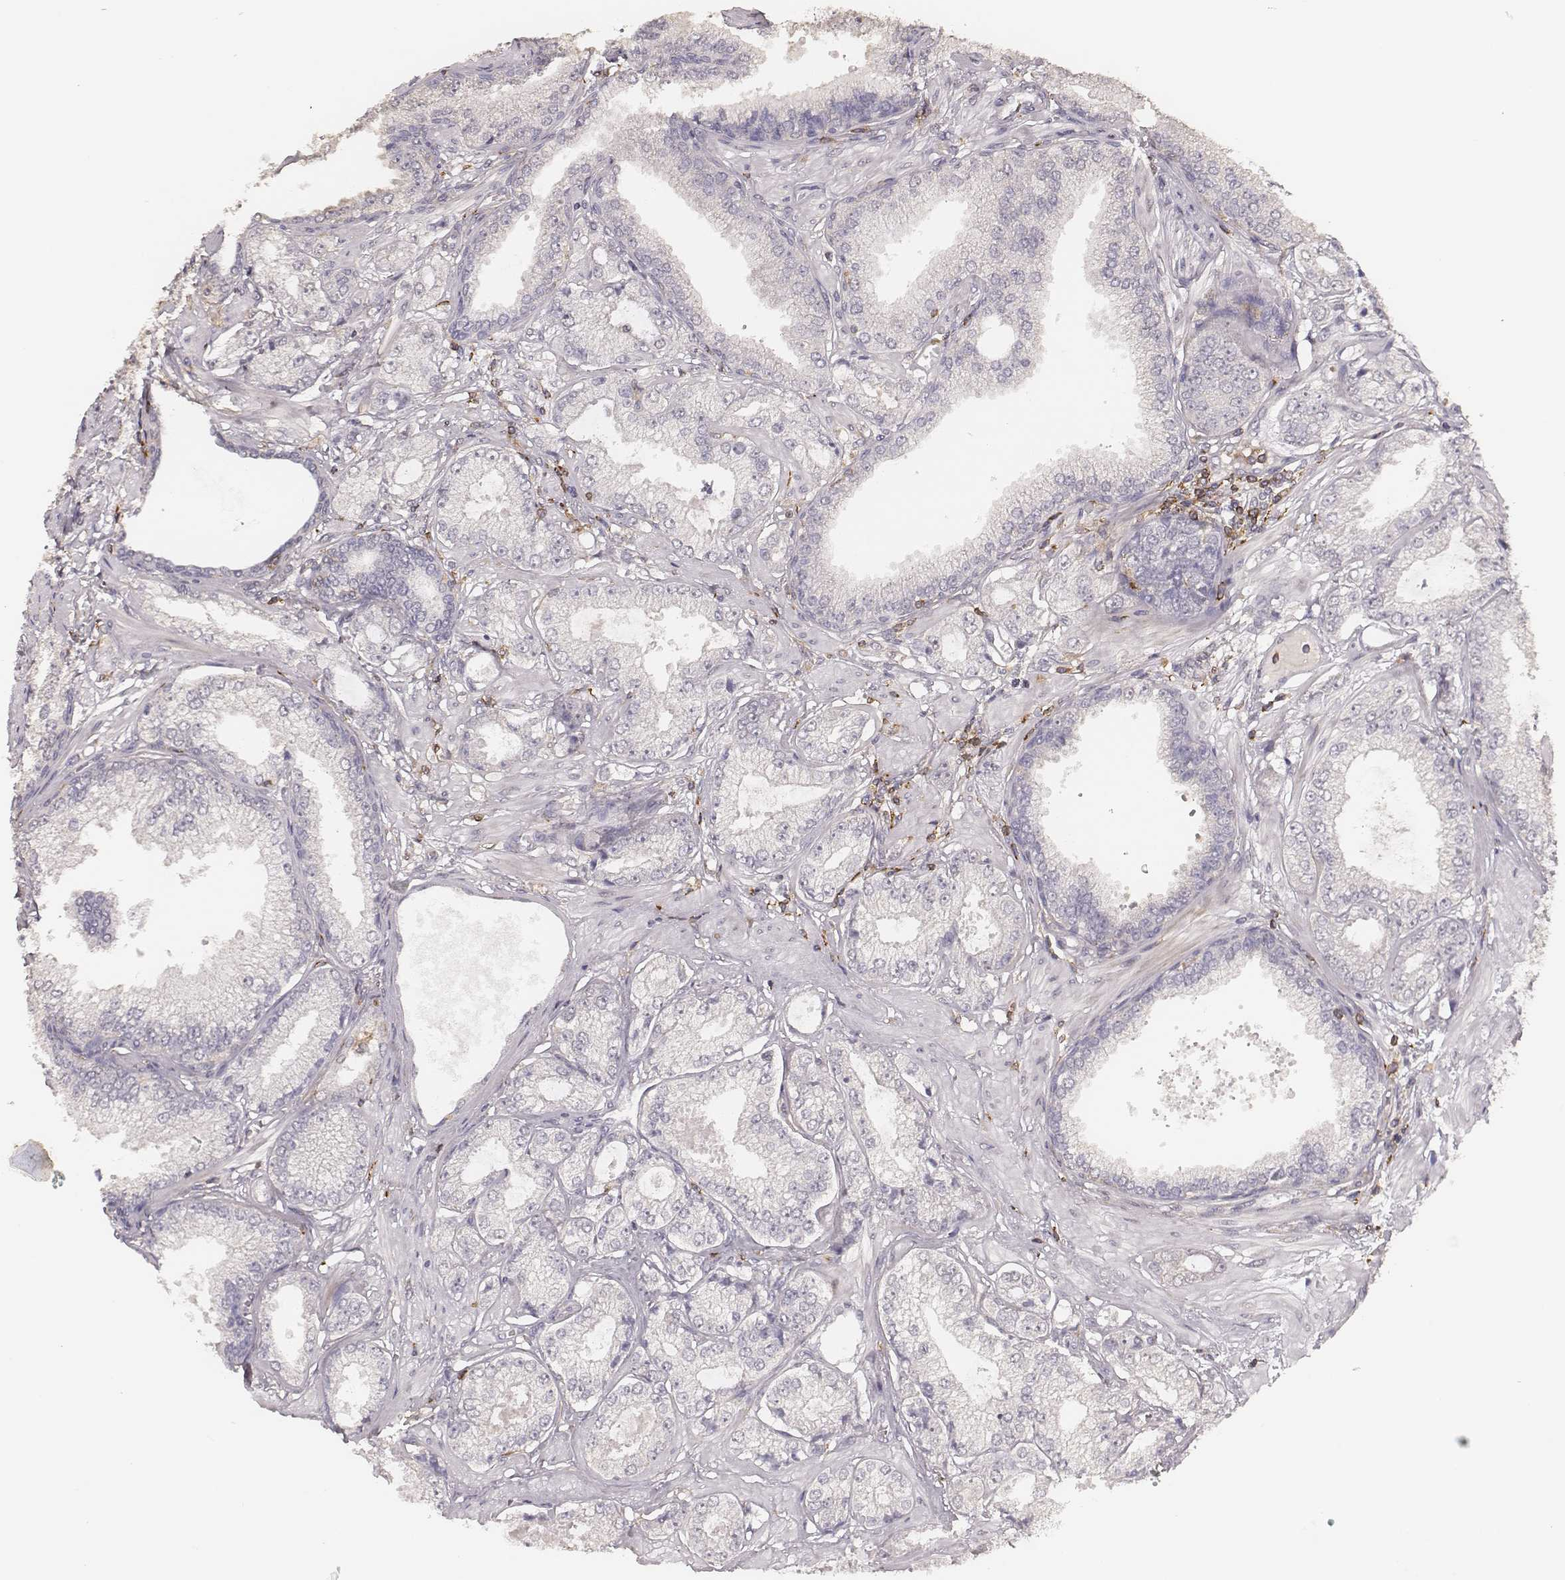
{"staining": {"intensity": "negative", "quantity": "none", "location": "none"}, "tissue": "prostate cancer", "cell_type": "Tumor cells", "image_type": "cancer", "snomed": [{"axis": "morphology", "description": "Adenocarcinoma, NOS"}, {"axis": "topography", "description": "Prostate"}], "caption": "Human prostate cancer (adenocarcinoma) stained for a protein using immunohistochemistry reveals no positivity in tumor cells.", "gene": "PILRA", "patient": {"sex": "male", "age": 64}}